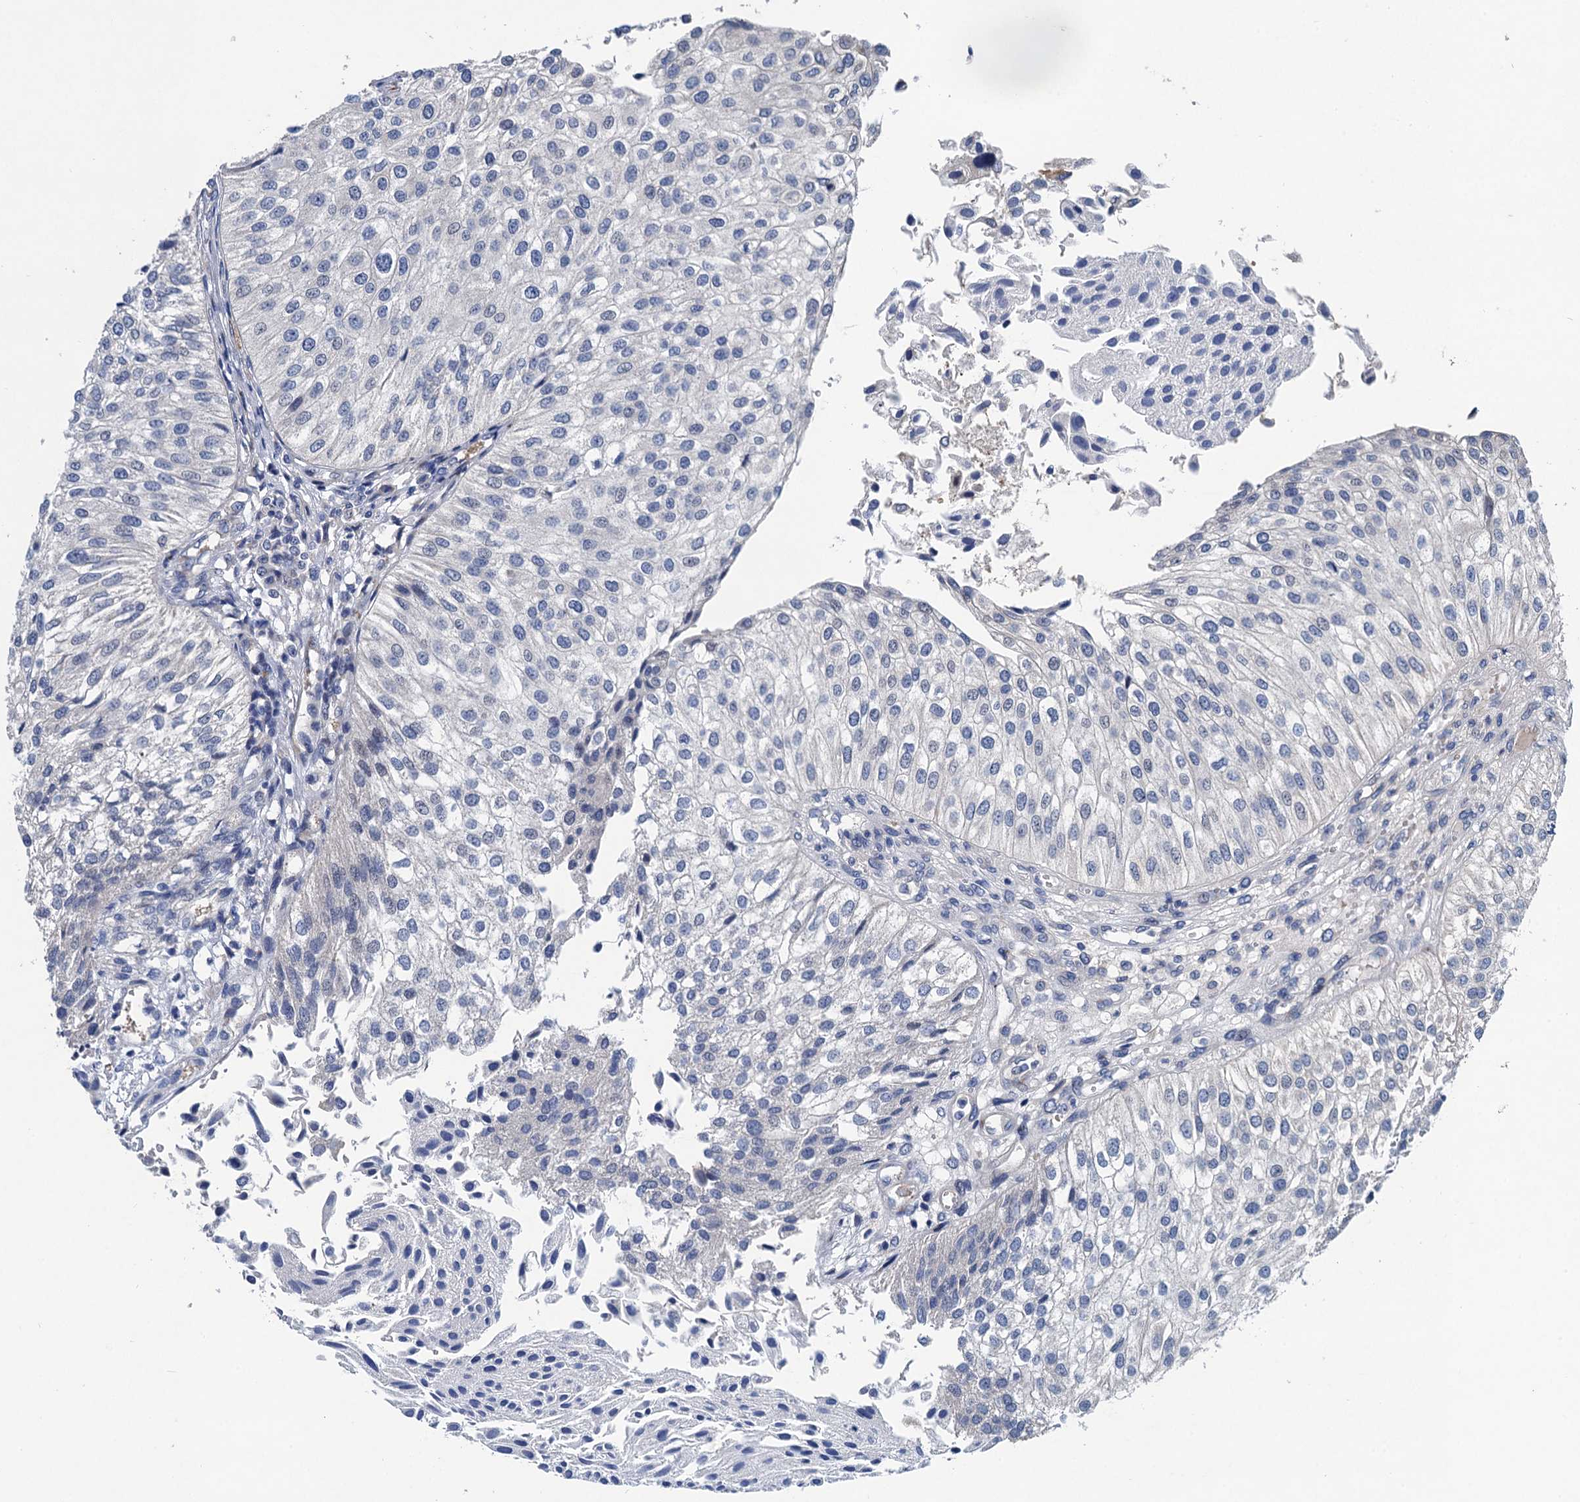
{"staining": {"intensity": "negative", "quantity": "none", "location": "none"}, "tissue": "urothelial cancer", "cell_type": "Tumor cells", "image_type": "cancer", "snomed": [{"axis": "morphology", "description": "Urothelial carcinoma, Low grade"}, {"axis": "topography", "description": "Urinary bladder"}], "caption": "A high-resolution photomicrograph shows immunohistochemistry staining of urothelial cancer, which demonstrates no significant staining in tumor cells.", "gene": "TRAF7", "patient": {"sex": "female", "age": 89}}